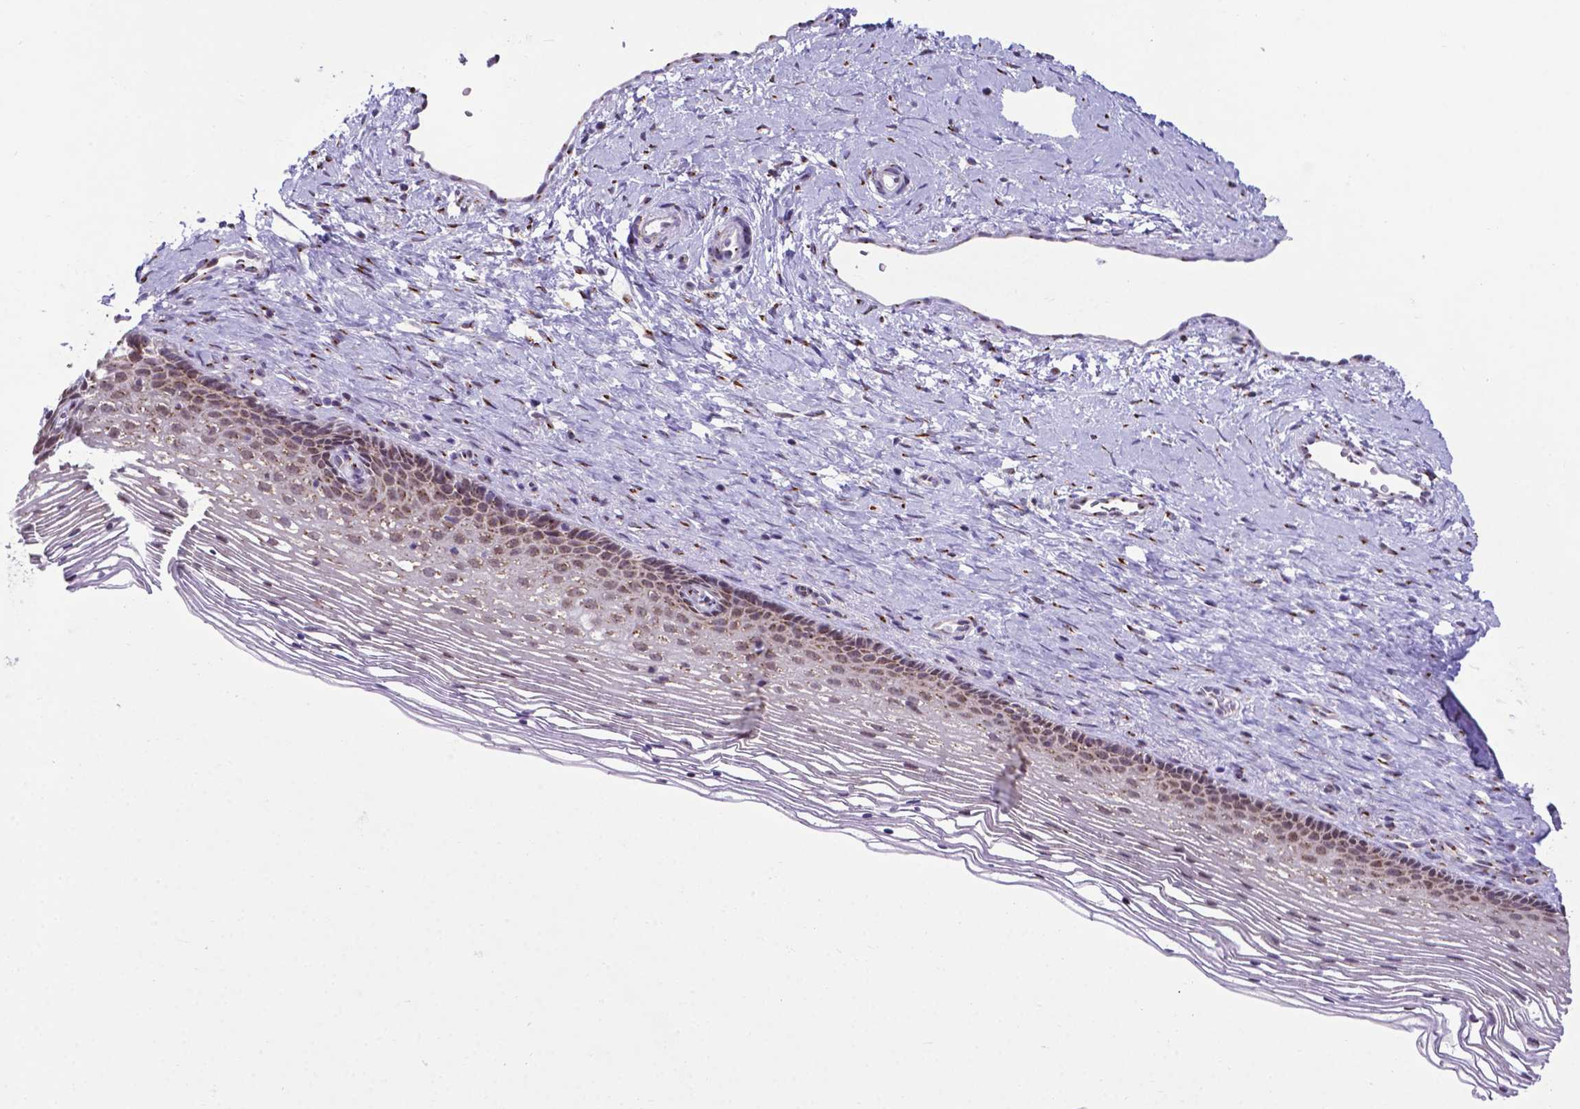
{"staining": {"intensity": "weak", "quantity": "<25%", "location": "cytoplasmic/membranous"}, "tissue": "cervix", "cell_type": "Glandular cells", "image_type": "normal", "snomed": [{"axis": "morphology", "description": "Normal tissue, NOS"}, {"axis": "topography", "description": "Cervix"}], "caption": "Immunohistochemistry (IHC) micrograph of unremarkable human cervix stained for a protein (brown), which exhibits no positivity in glandular cells.", "gene": "MRPL10", "patient": {"sex": "female", "age": 34}}